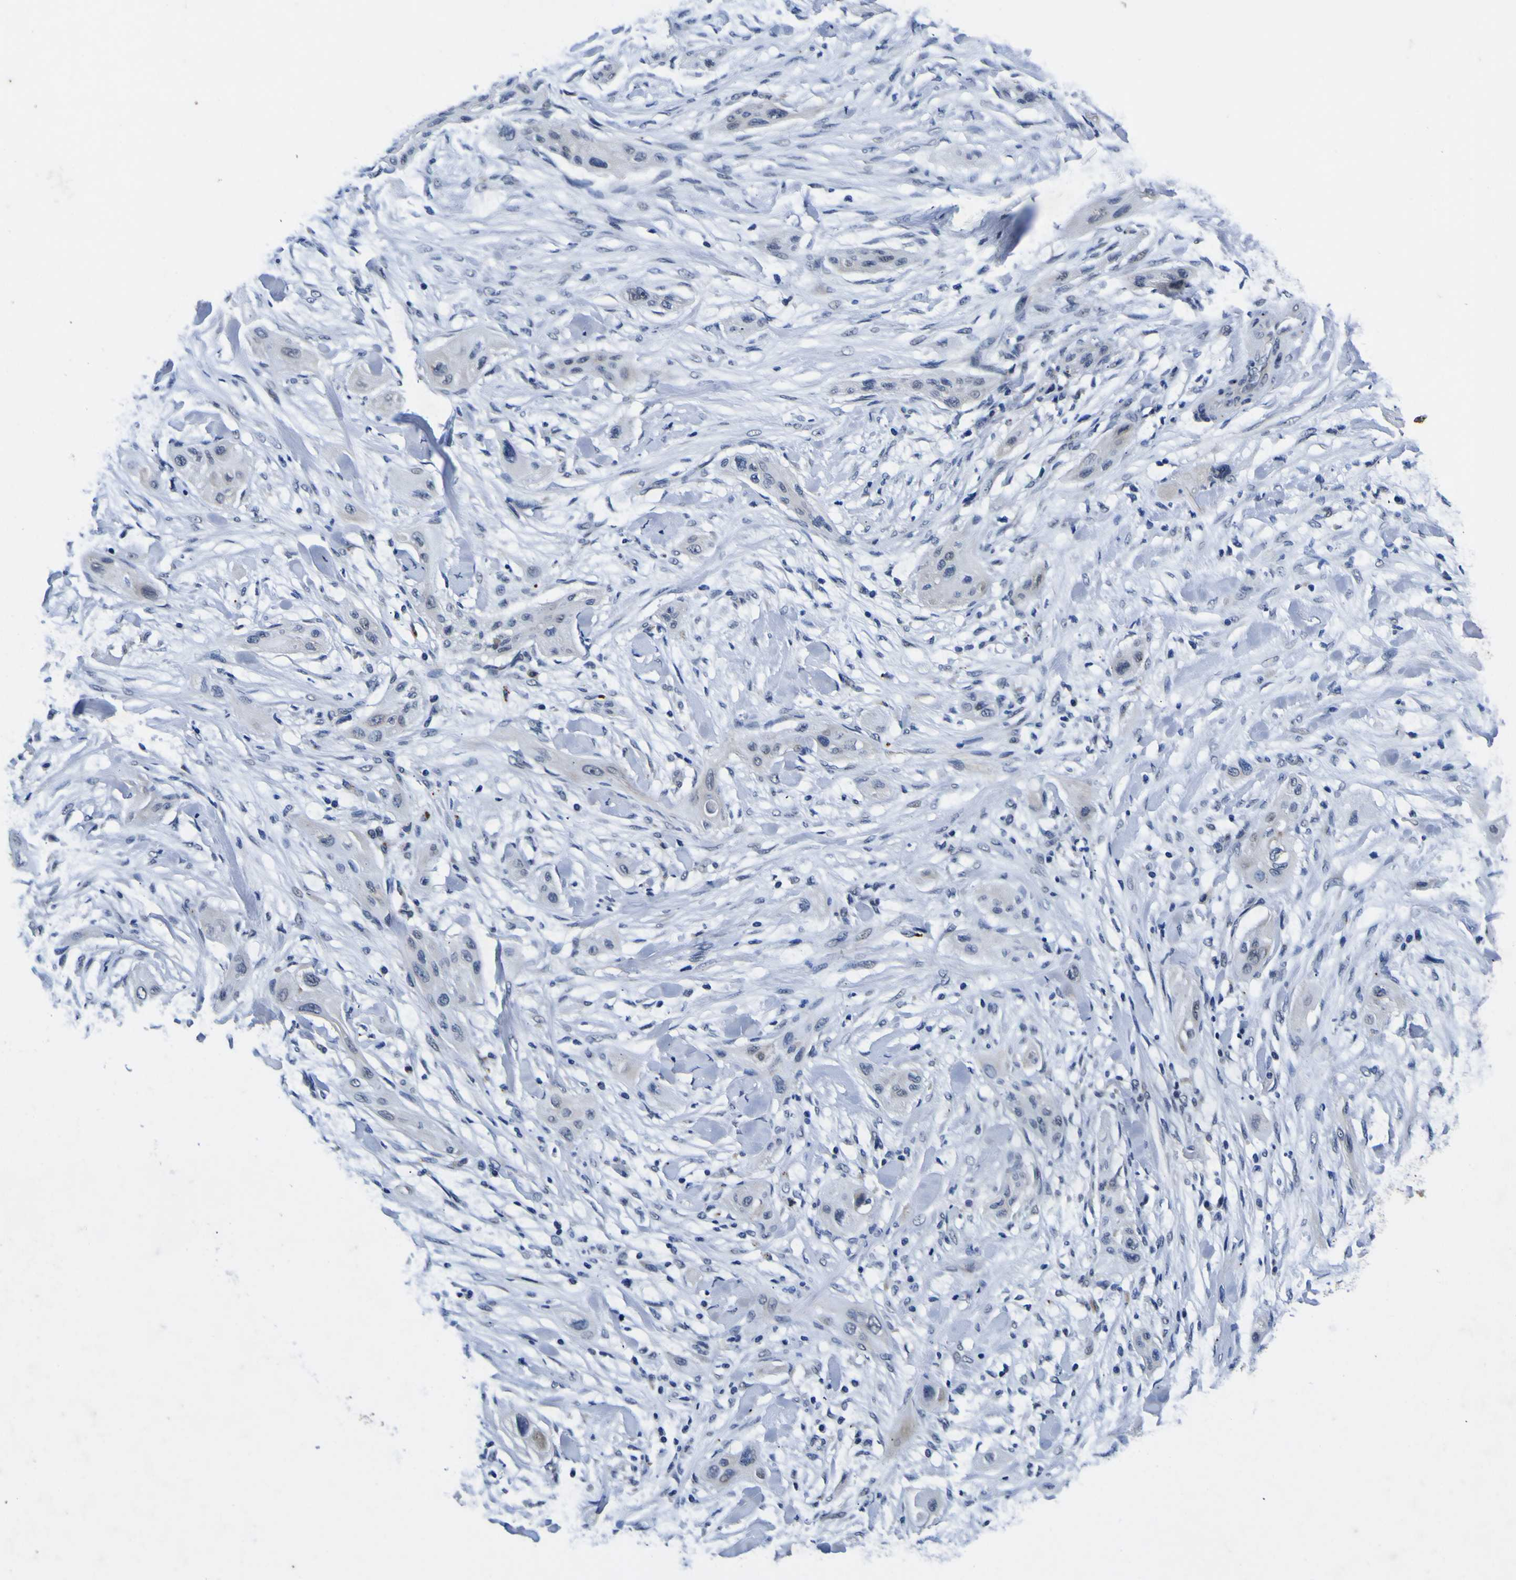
{"staining": {"intensity": "negative", "quantity": "none", "location": "none"}, "tissue": "lung cancer", "cell_type": "Tumor cells", "image_type": "cancer", "snomed": [{"axis": "morphology", "description": "Squamous cell carcinoma, NOS"}, {"axis": "topography", "description": "Lung"}], "caption": "Image shows no significant protein expression in tumor cells of lung cancer. The staining was performed using DAB to visualize the protein expression in brown, while the nuclei were stained in blue with hematoxylin (Magnification: 20x).", "gene": "IGFLR1", "patient": {"sex": "female", "age": 47}}